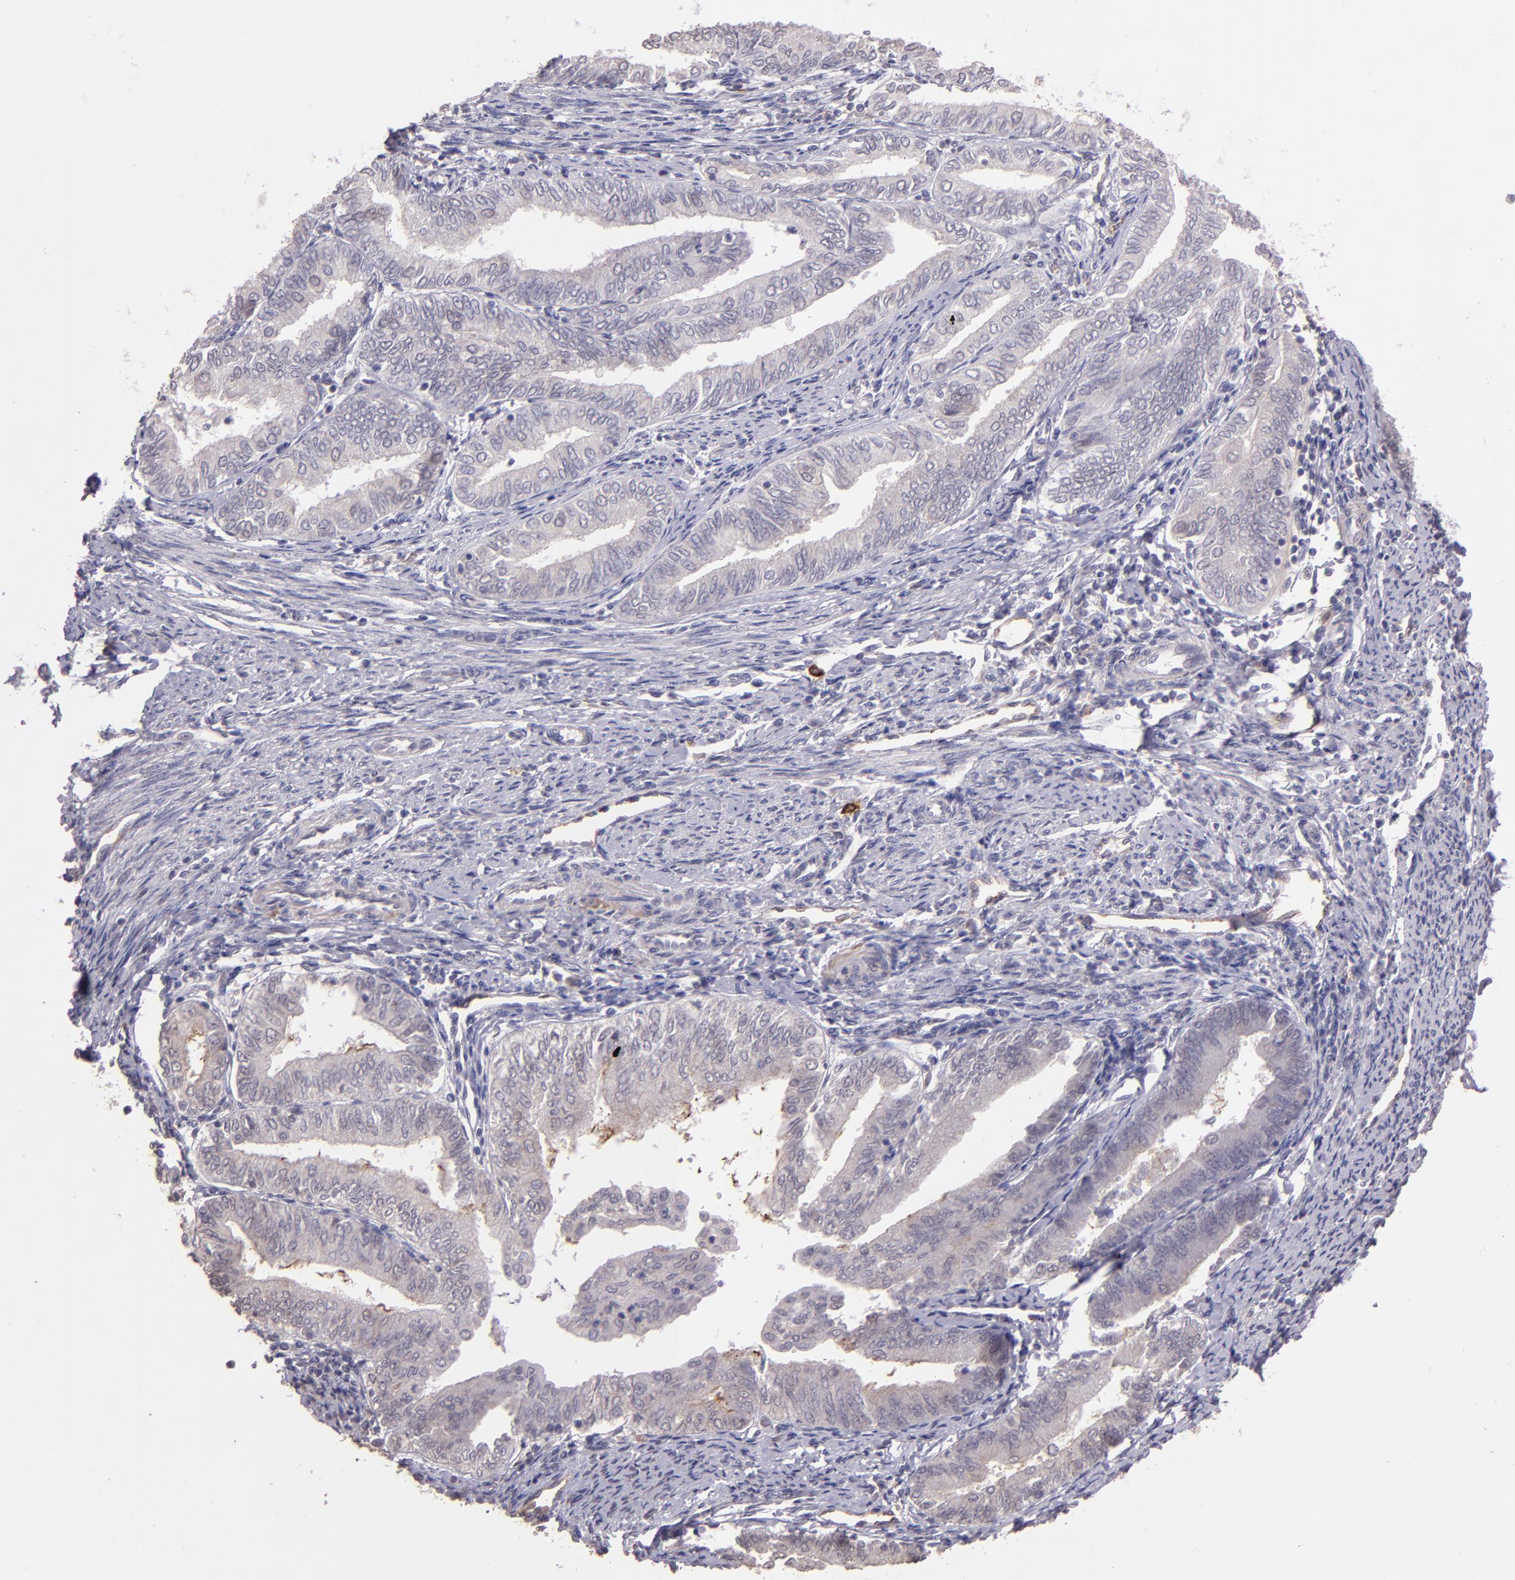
{"staining": {"intensity": "weak", "quantity": "<25%", "location": "cytoplasmic/membranous"}, "tissue": "endometrial cancer", "cell_type": "Tumor cells", "image_type": "cancer", "snomed": [{"axis": "morphology", "description": "Adenocarcinoma, NOS"}, {"axis": "topography", "description": "Endometrium"}], "caption": "Protein analysis of endometrial adenocarcinoma demonstrates no significant expression in tumor cells. (Immunohistochemistry, brightfield microscopy, high magnification).", "gene": "TAF7L", "patient": {"sex": "female", "age": 66}}